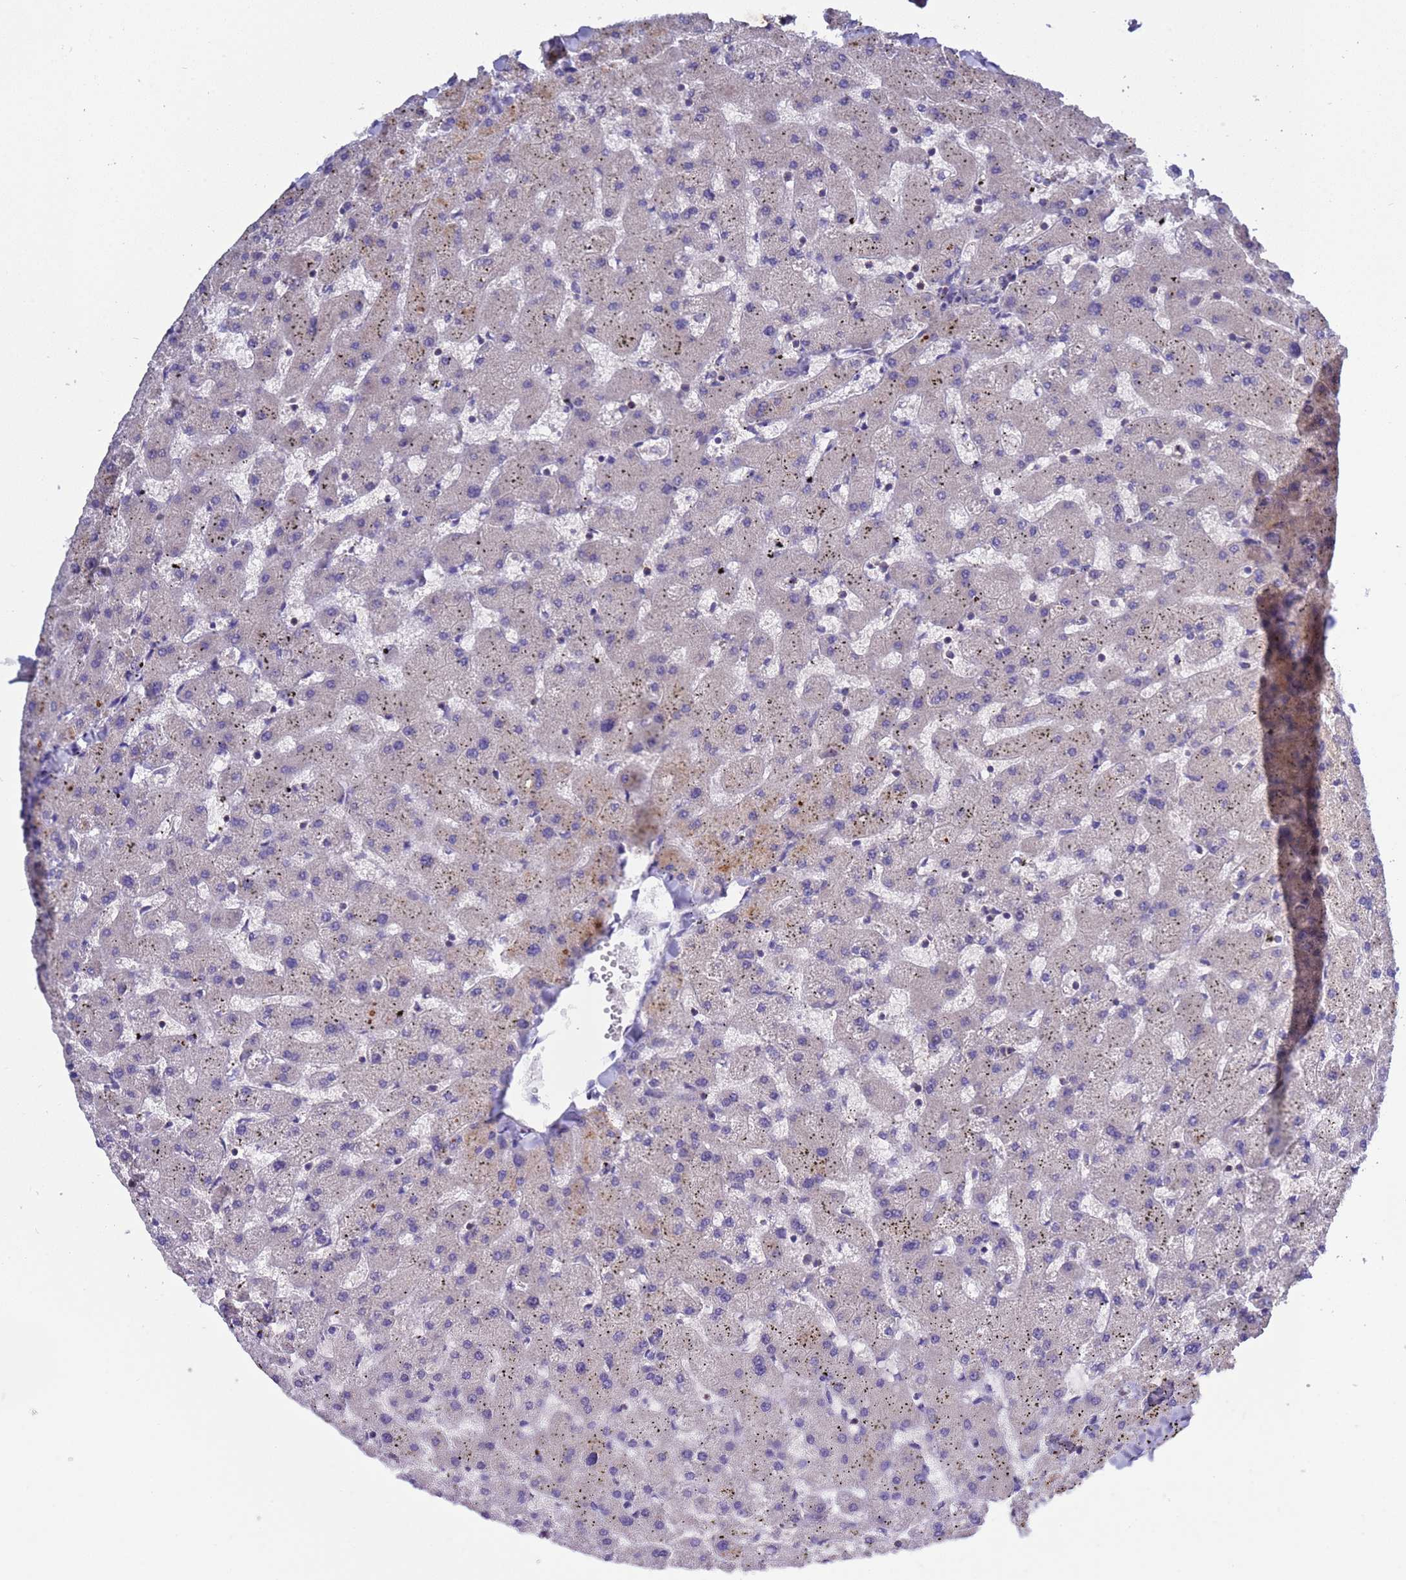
{"staining": {"intensity": "negative", "quantity": "none", "location": "none"}, "tissue": "liver", "cell_type": "Cholangiocytes", "image_type": "normal", "snomed": [{"axis": "morphology", "description": "Normal tissue, NOS"}, {"axis": "topography", "description": "Liver"}], "caption": "The histopathology image displays no staining of cholangiocytes in benign liver.", "gene": "PARP16", "patient": {"sex": "female", "age": 63}}